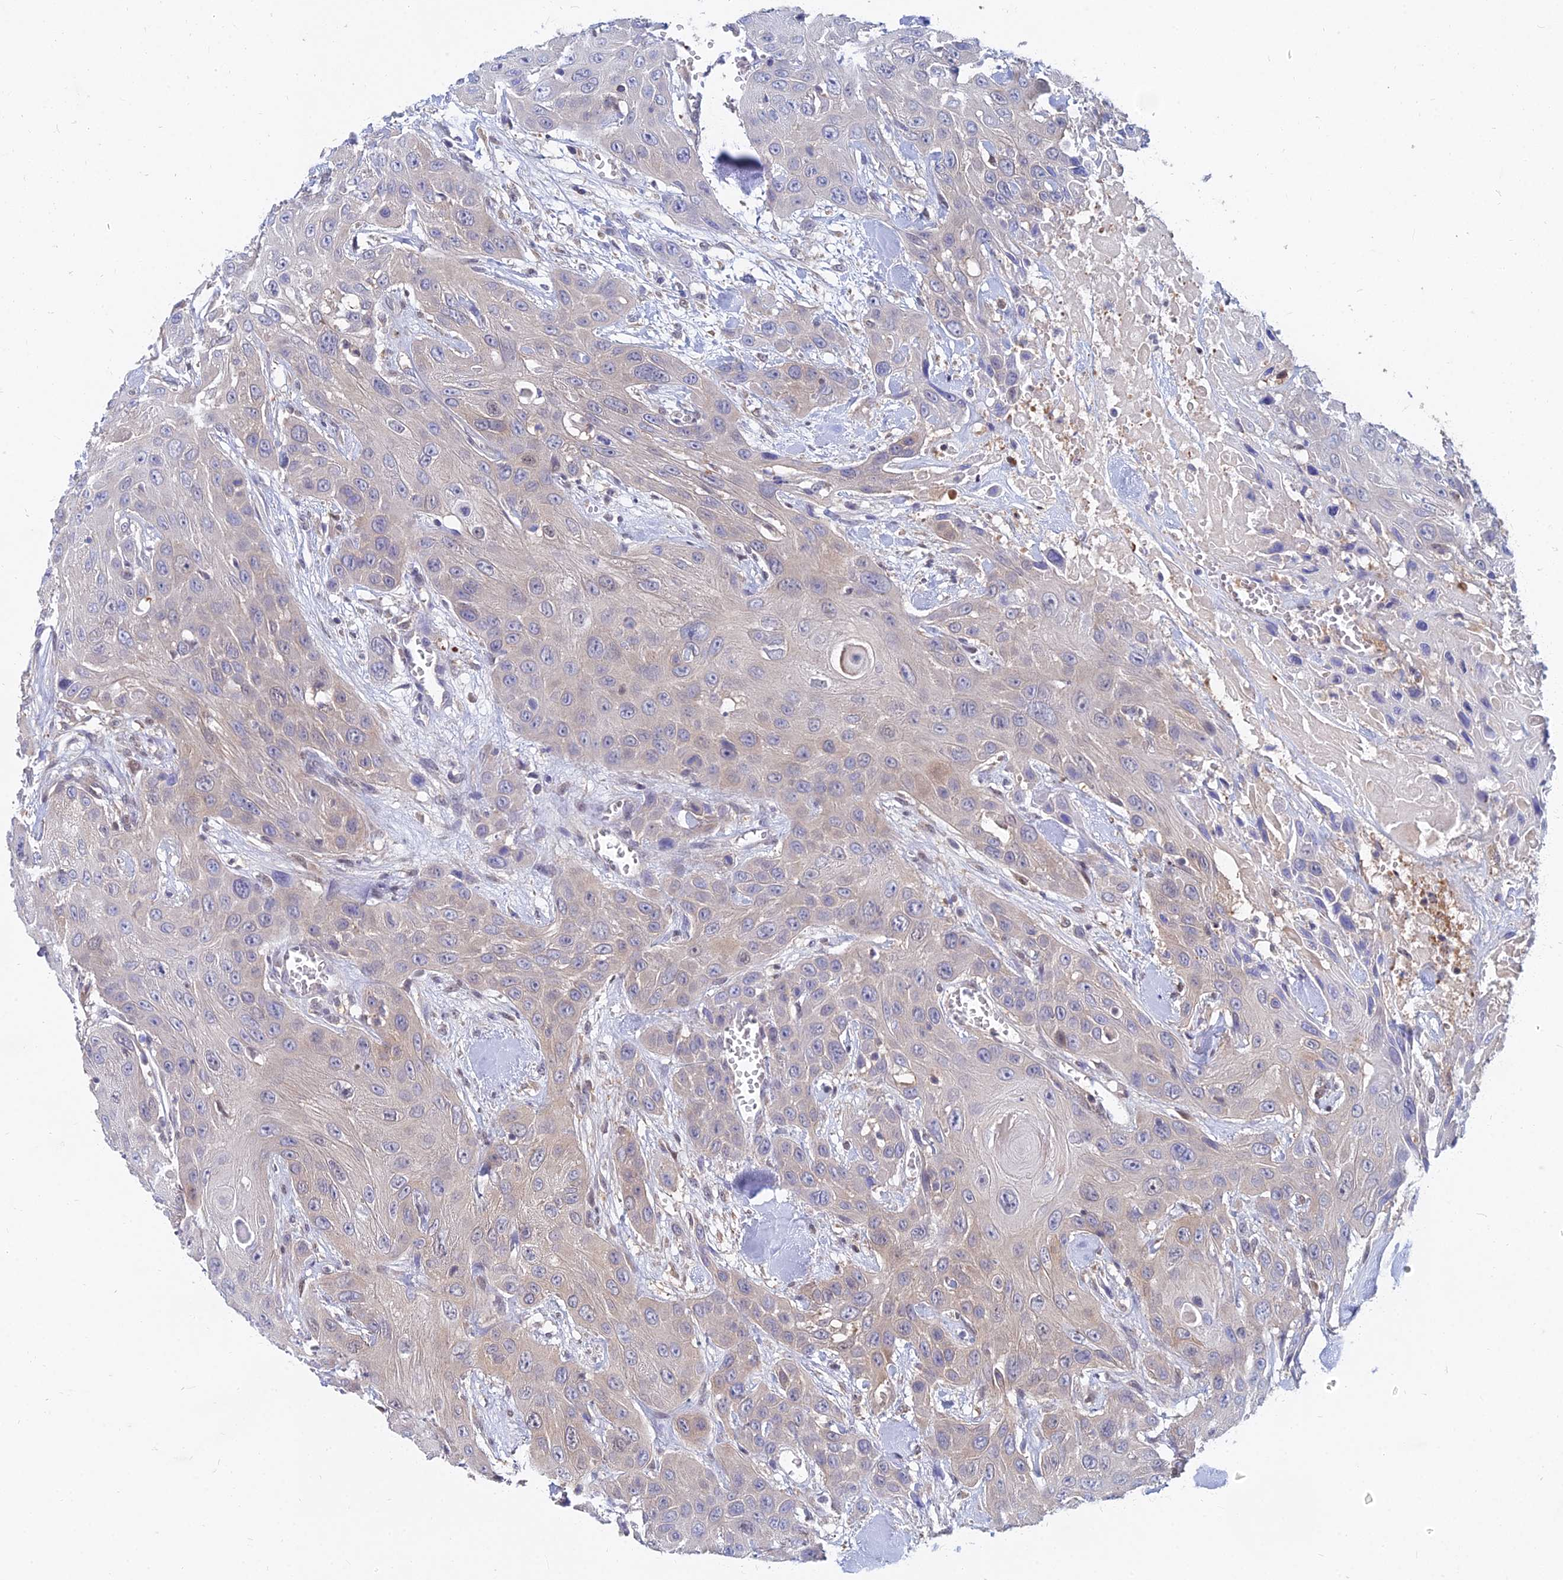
{"staining": {"intensity": "weak", "quantity": "<25%", "location": "cytoplasmic/membranous"}, "tissue": "head and neck cancer", "cell_type": "Tumor cells", "image_type": "cancer", "snomed": [{"axis": "morphology", "description": "Squamous cell carcinoma, NOS"}, {"axis": "topography", "description": "Head-Neck"}], "caption": "Immunohistochemical staining of head and neck cancer (squamous cell carcinoma) shows no significant positivity in tumor cells. The staining is performed using DAB (3,3'-diaminobenzidine) brown chromogen with nuclei counter-stained in using hematoxylin.", "gene": "B3GALT4", "patient": {"sex": "male", "age": 81}}